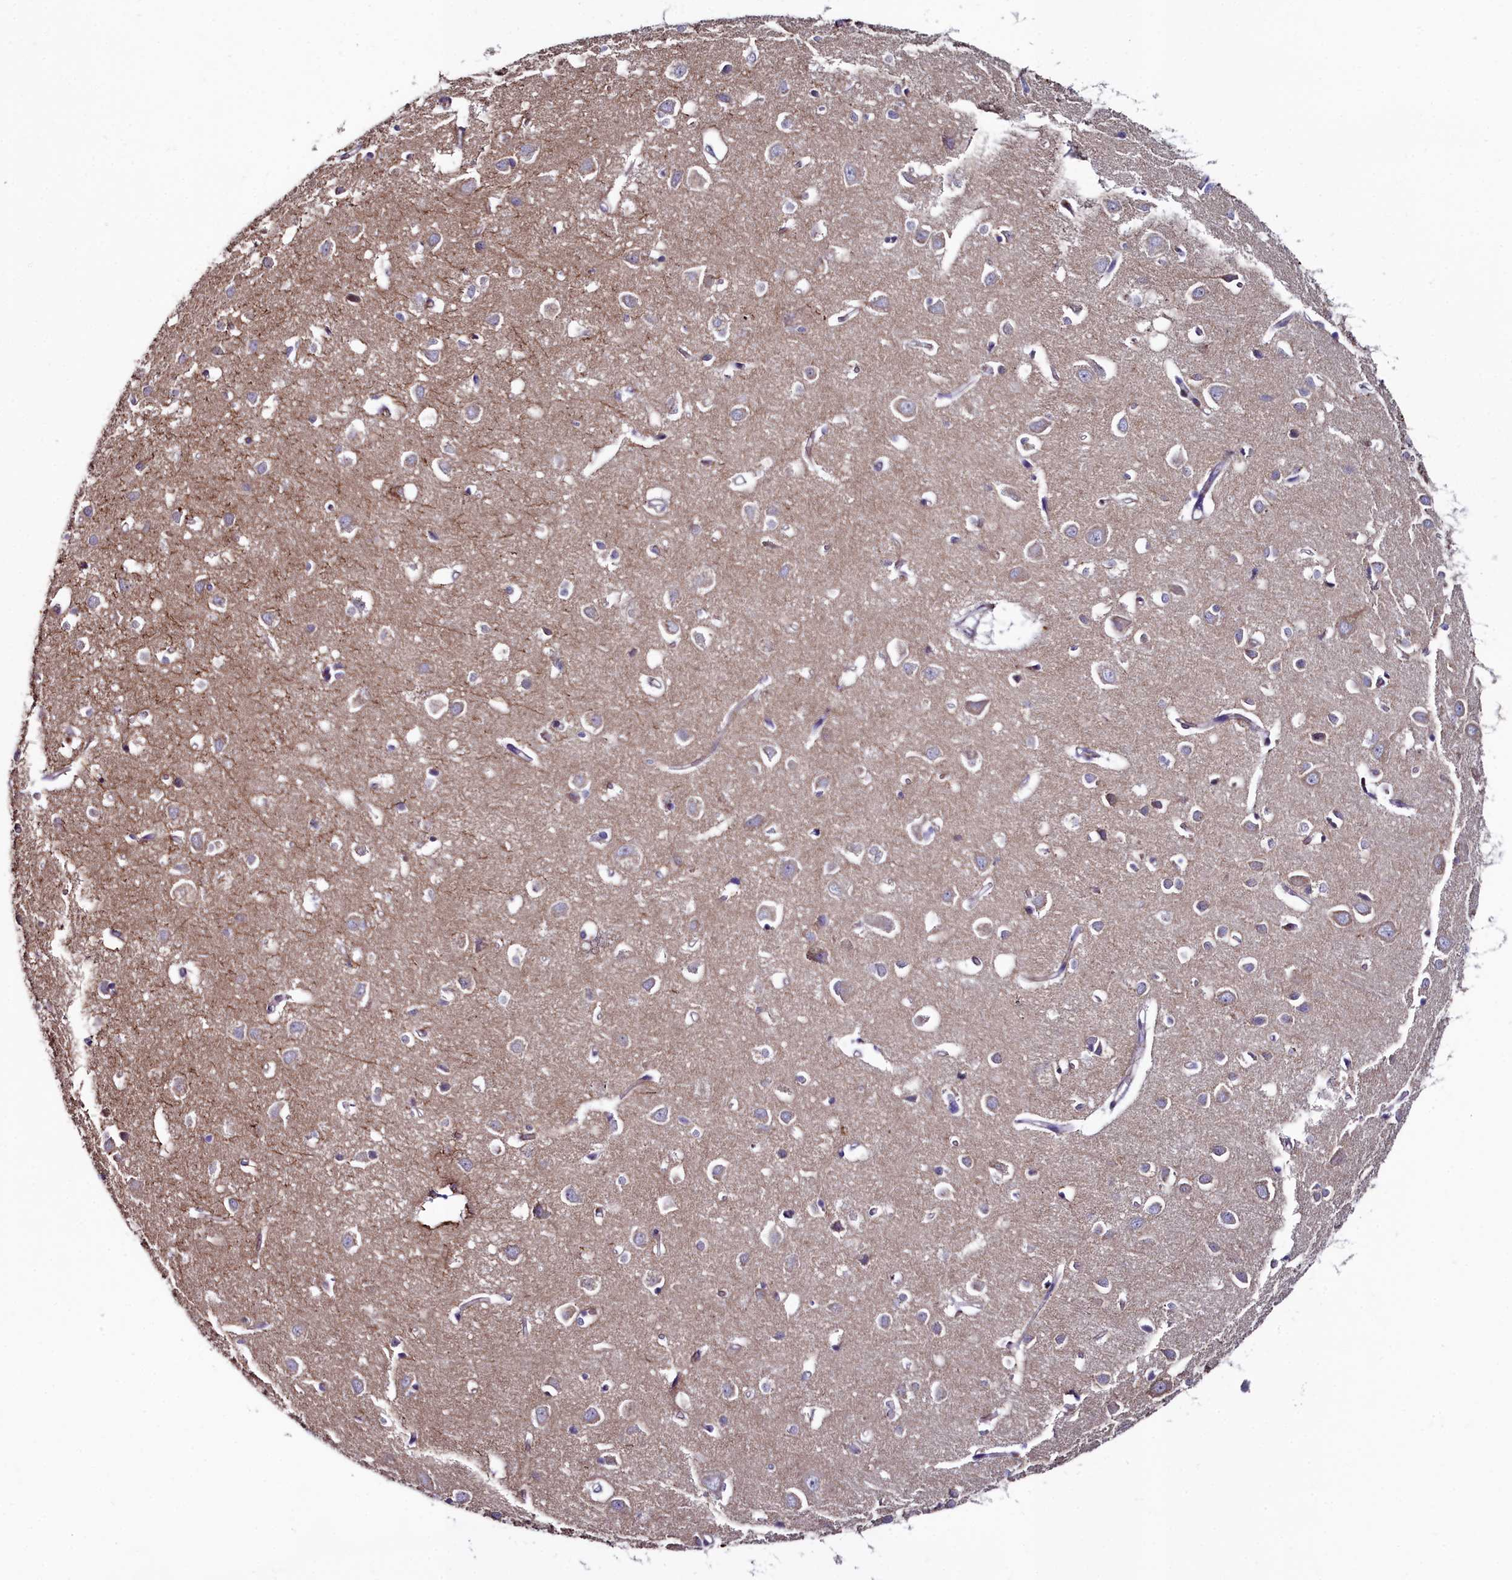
{"staining": {"intensity": "negative", "quantity": "none", "location": "none"}, "tissue": "cerebral cortex", "cell_type": "Endothelial cells", "image_type": "normal", "snomed": [{"axis": "morphology", "description": "Normal tissue, NOS"}, {"axis": "topography", "description": "Cerebral cortex"}], "caption": "A photomicrograph of cerebral cortex stained for a protein demonstrates no brown staining in endothelial cells. (Brightfield microscopy of DAB IHC at high magnification).", "gene": "KCTD18", "patient": {"sex": "female", "age": 64}}